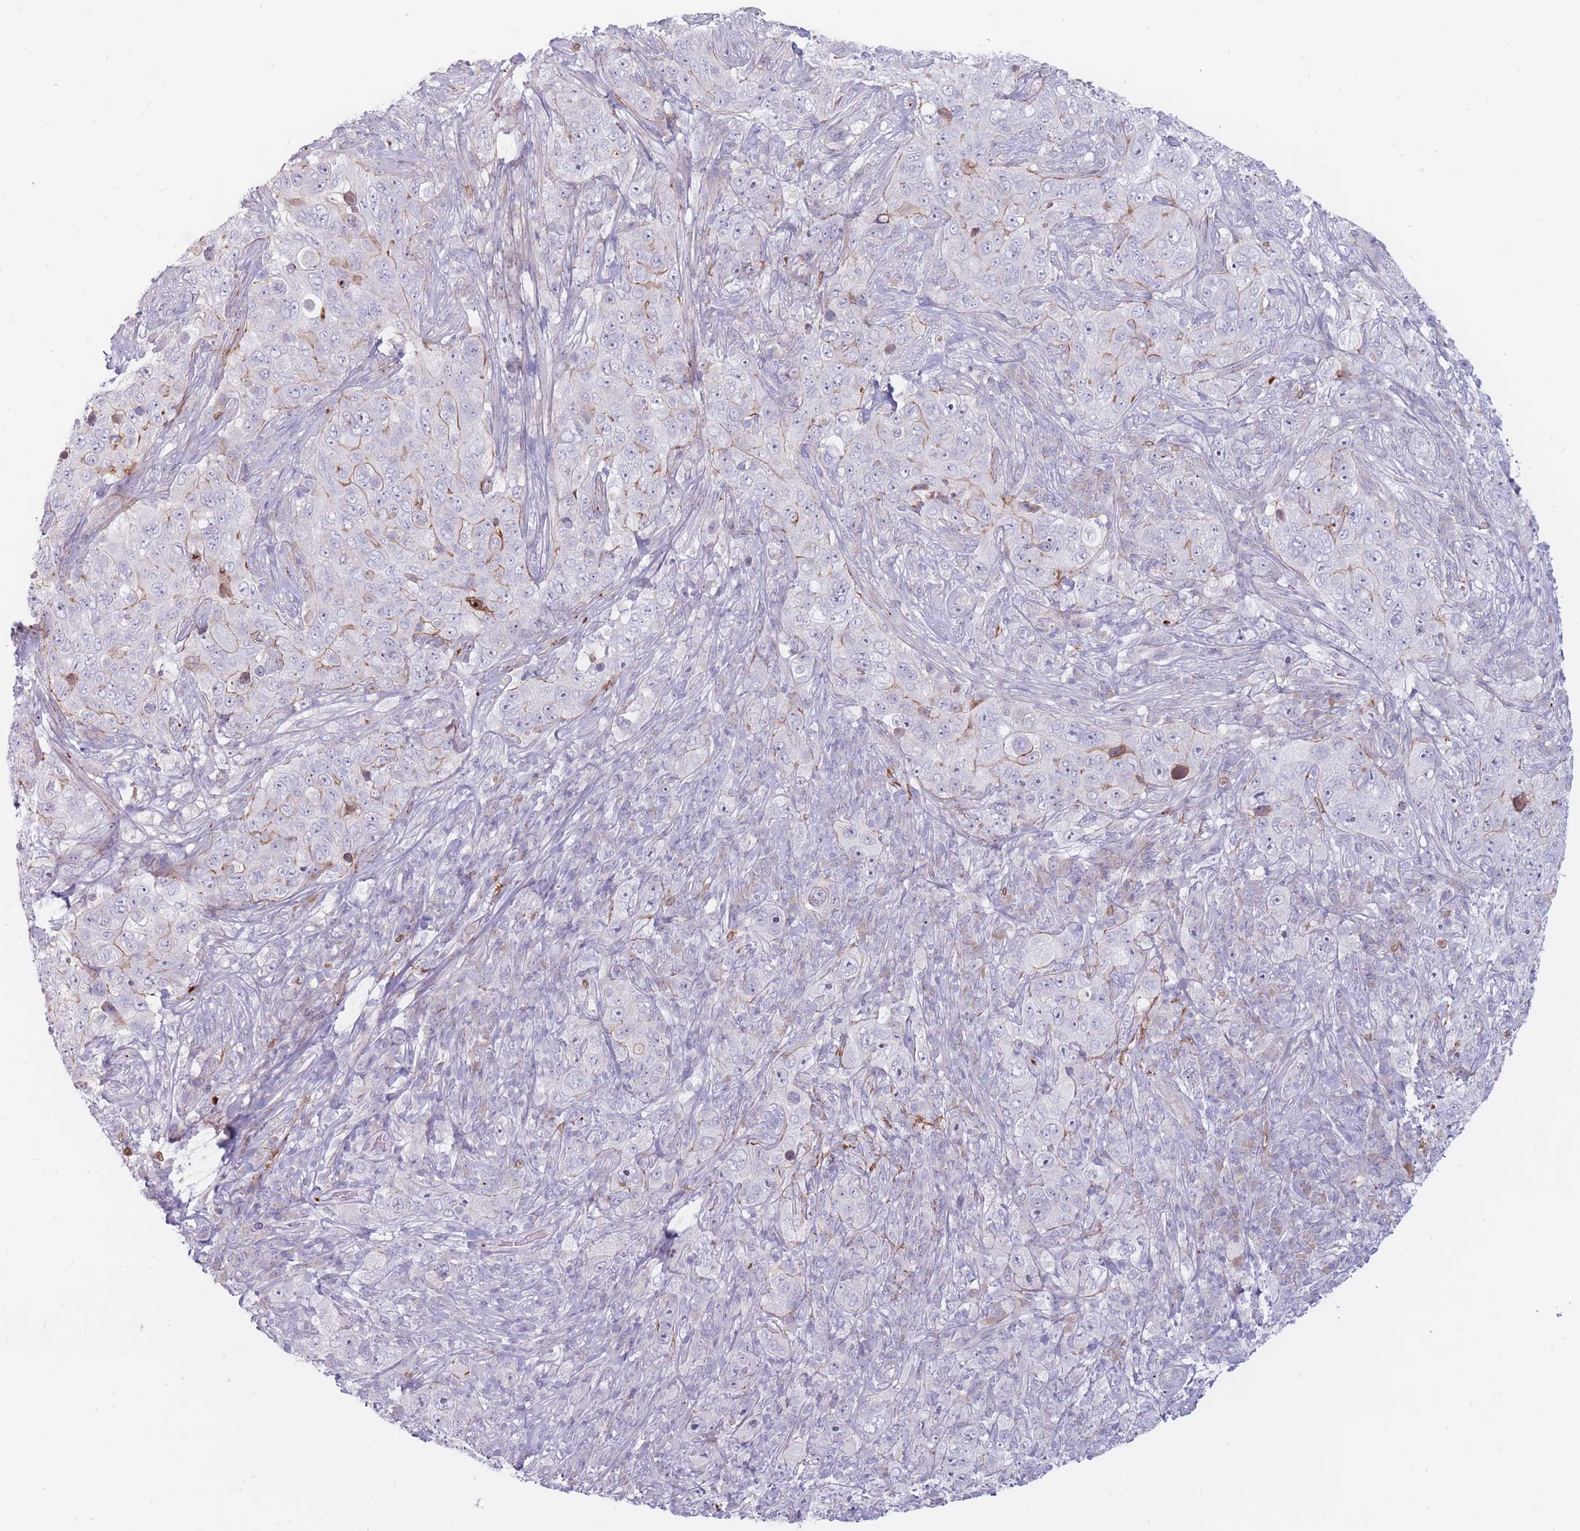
{"staining": {"intensity": "negative", "quantity": "none", "location": "none"}, "tissue": "pancreatic cancer", "cell_type": "Tumor cells", "image_type": "cancer", "snomed": [{"axis": "morphology", "description": "Adenocarcinoma, NOS"}, {"axis": "topography", "description": "Pancreas"}], "caption": "Immunohistochemistry micrograph of neoplastic tissue: human adenocarcinoma (pancreatic) stained with DAB exhibits no significant protein expression in tumor cells.", "gene": "PTGDR", "patient": {"sex": "male", "age": 68}}